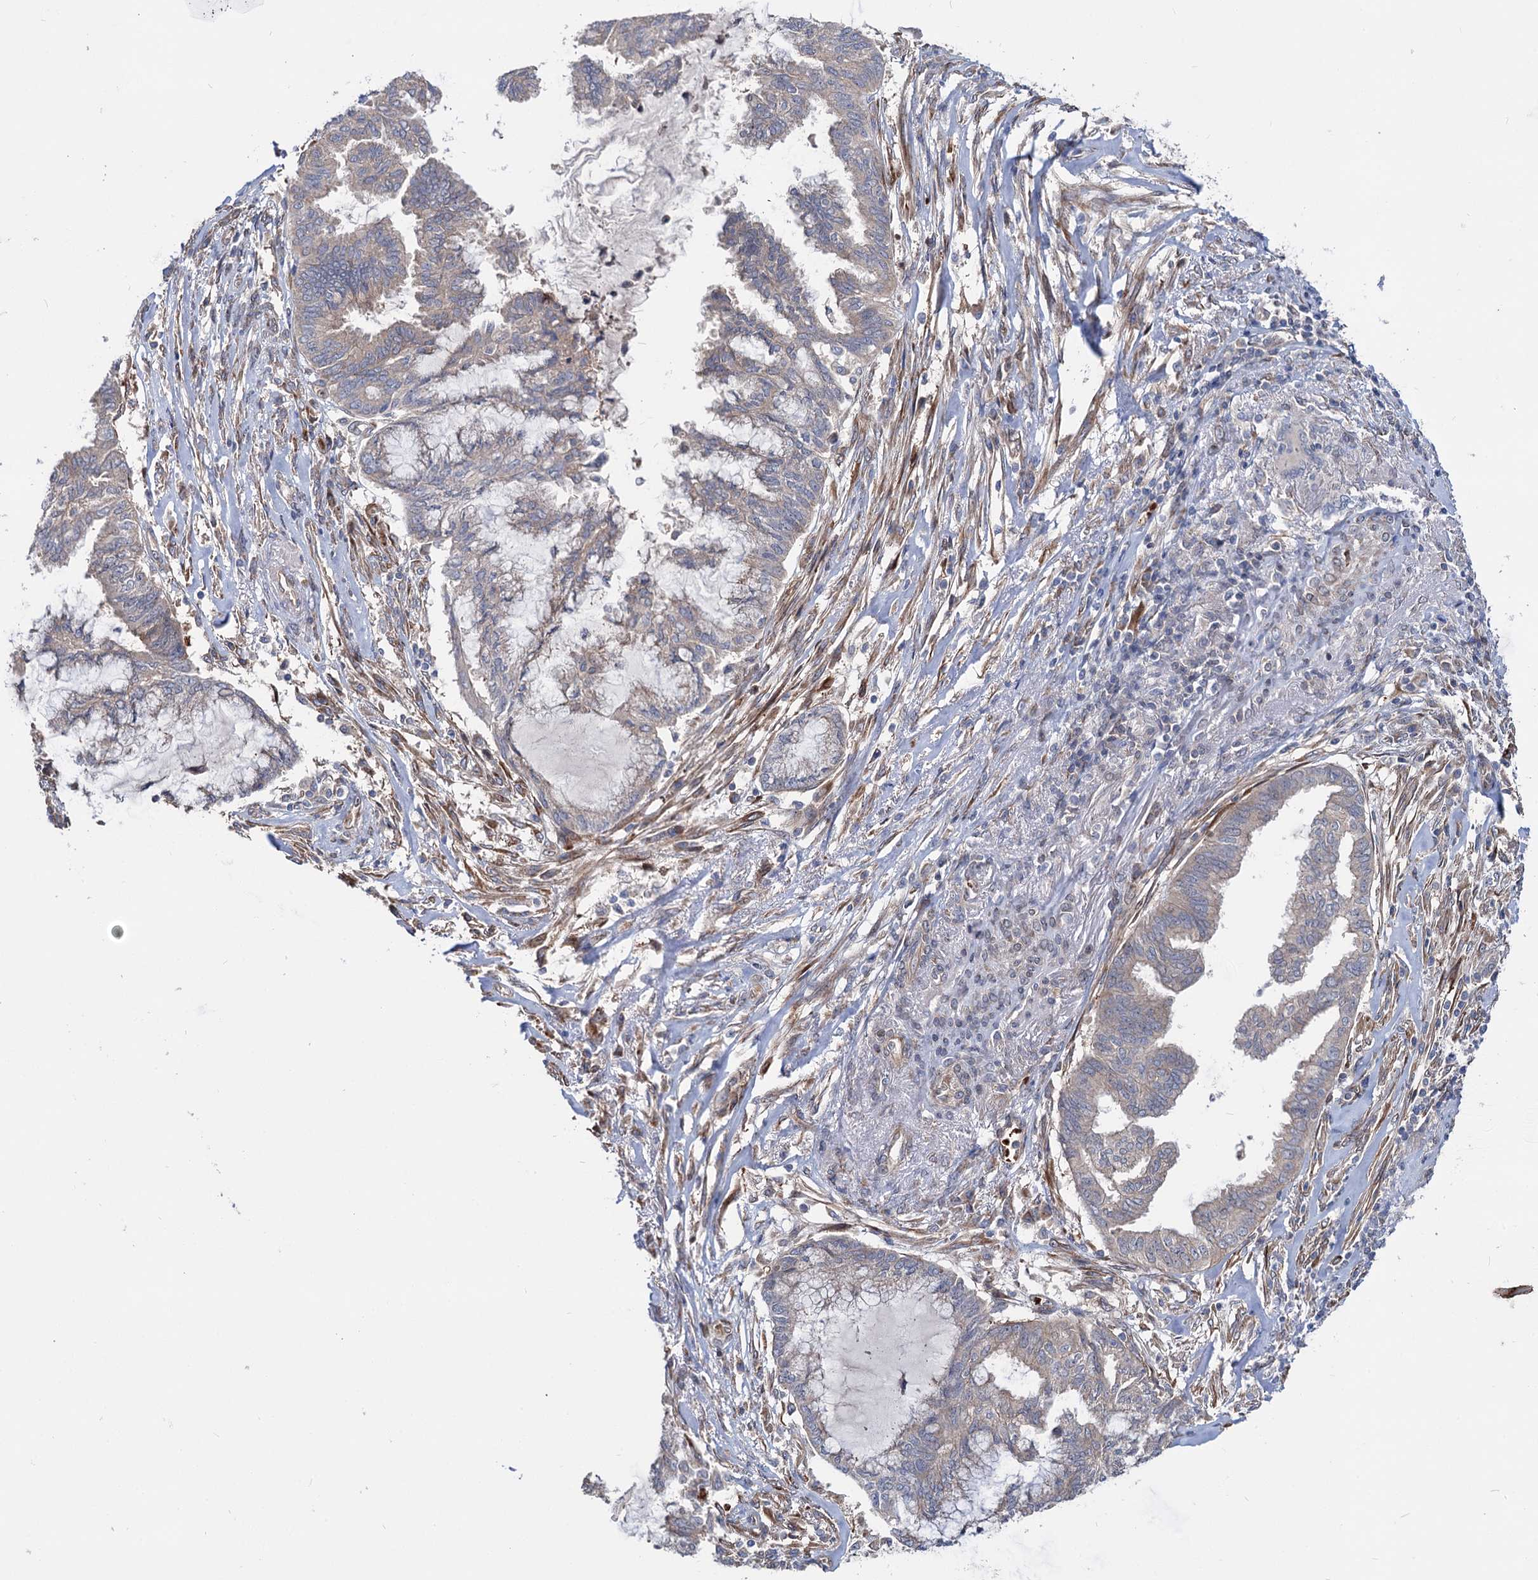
{"staining": {"intensity": "weak", "quantity": "<25%", "location": "cytoplasmic/membranous"}, "tissue": "endometrial cancer", "cell_type": "Tumor cells", "image_type": "cancer", "snomed": [{"axis": "morphology", "description": "Adenocarcinoma, NOS"}, {"axis": "topography", "description": "Endometrium"}], "caption": "Endometrial cancer (adenocarcinoma) was stained to show a protein in brown. There is no significant positivity in tumor cells.", "gene": "PTDSS2", "patient": {"sex": "female", "age": 86}}